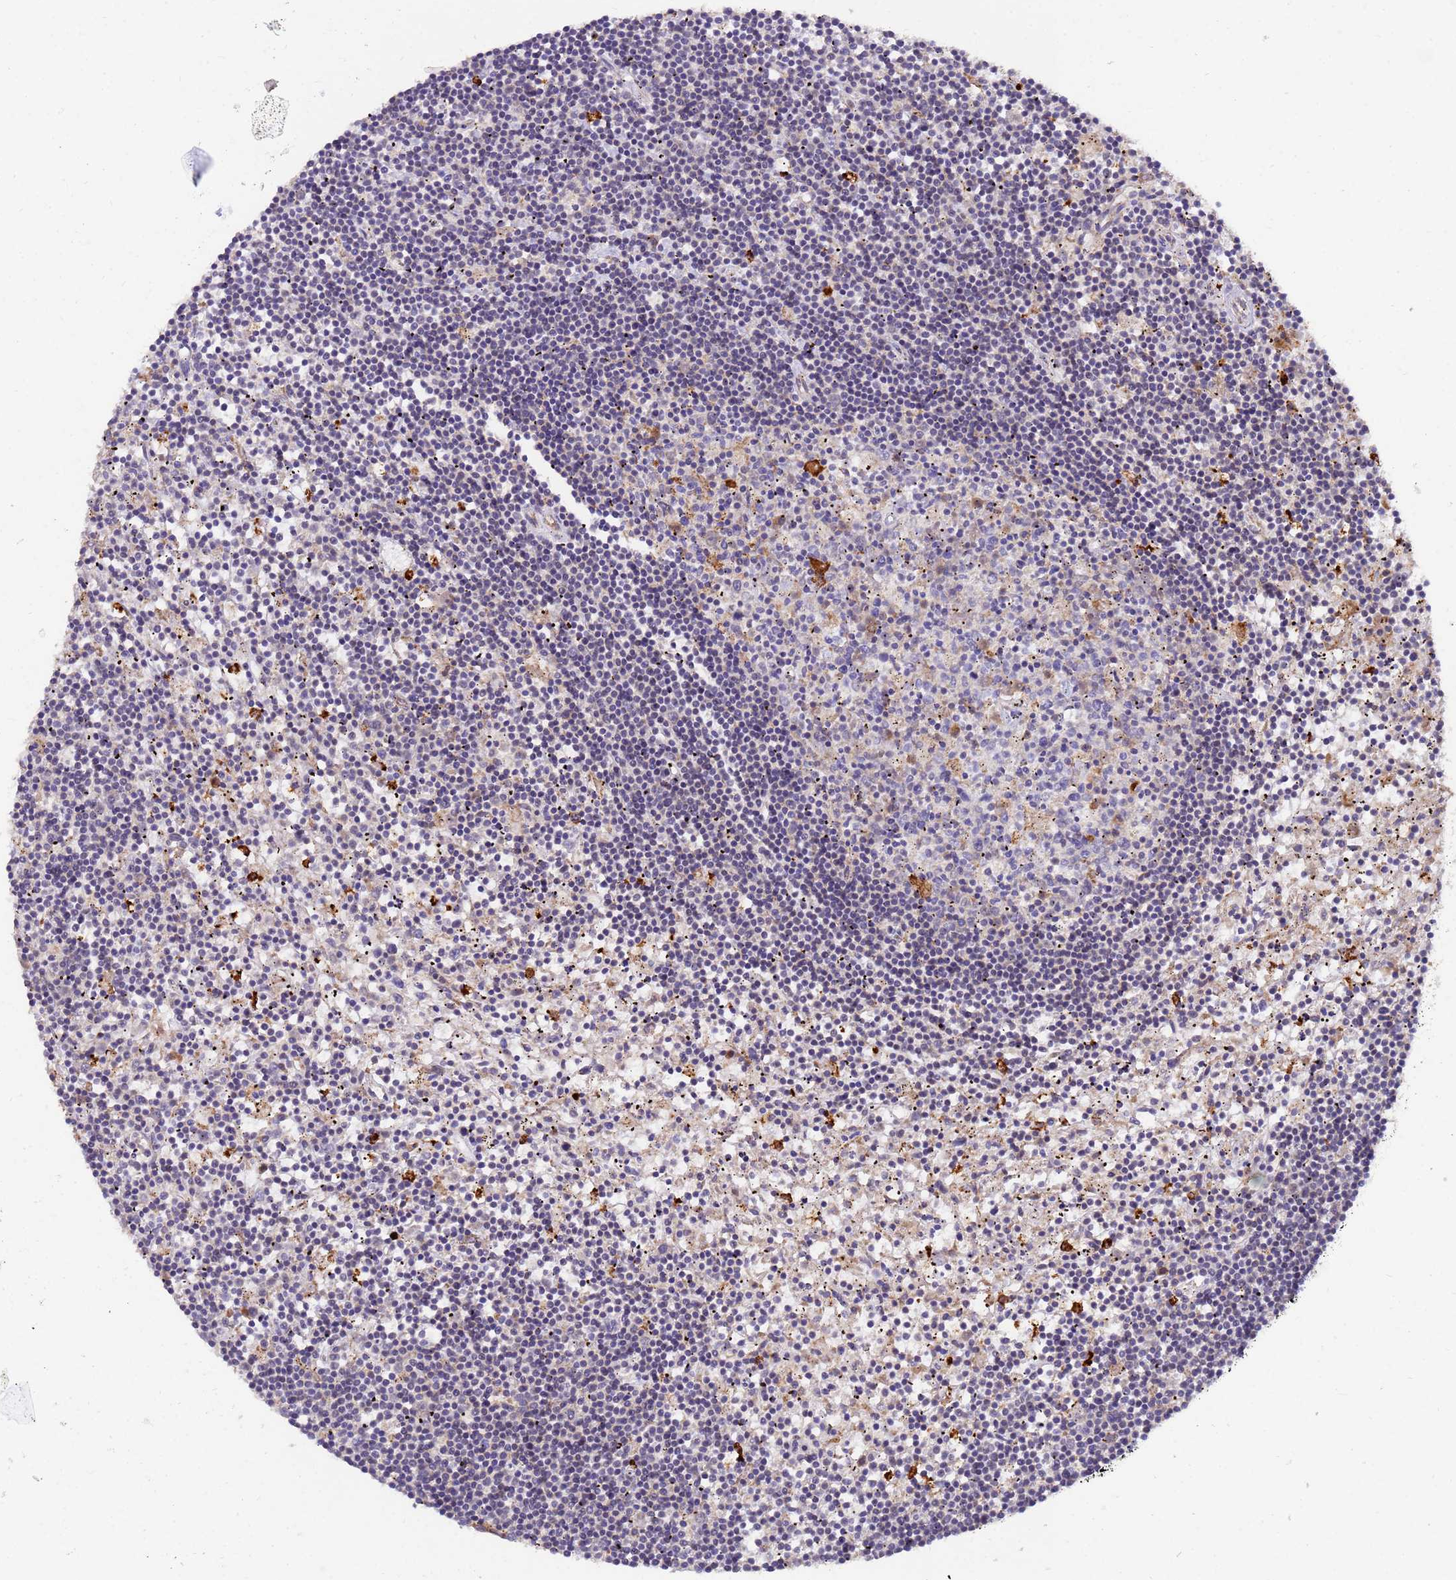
{"staining": {"intensity": "negative", "quantity": "none", "location": "none"}, "tissue": "lymphoma", "cell_type": "Tumor cells", "image_type": "cancer", "snomed": [{"axis": "morphology", "description": "Malignant lymphoma, non-Hodgkin's type, Low grade"}, {"axis": "topography", "description": "Spleen"}], "caption": "Immunohistochemistry (IHC) of lymphoma displays no positivity in tumor cells. The staining was performed using DAB (3,3'-diaminobenzidine) to visualize the protein expression in brown, while the nuclei were stained in blue with hematoxylin (Magnification: 20x).", "gene": "ZNF619", "patient": {"sex": "male", "age": 76}}